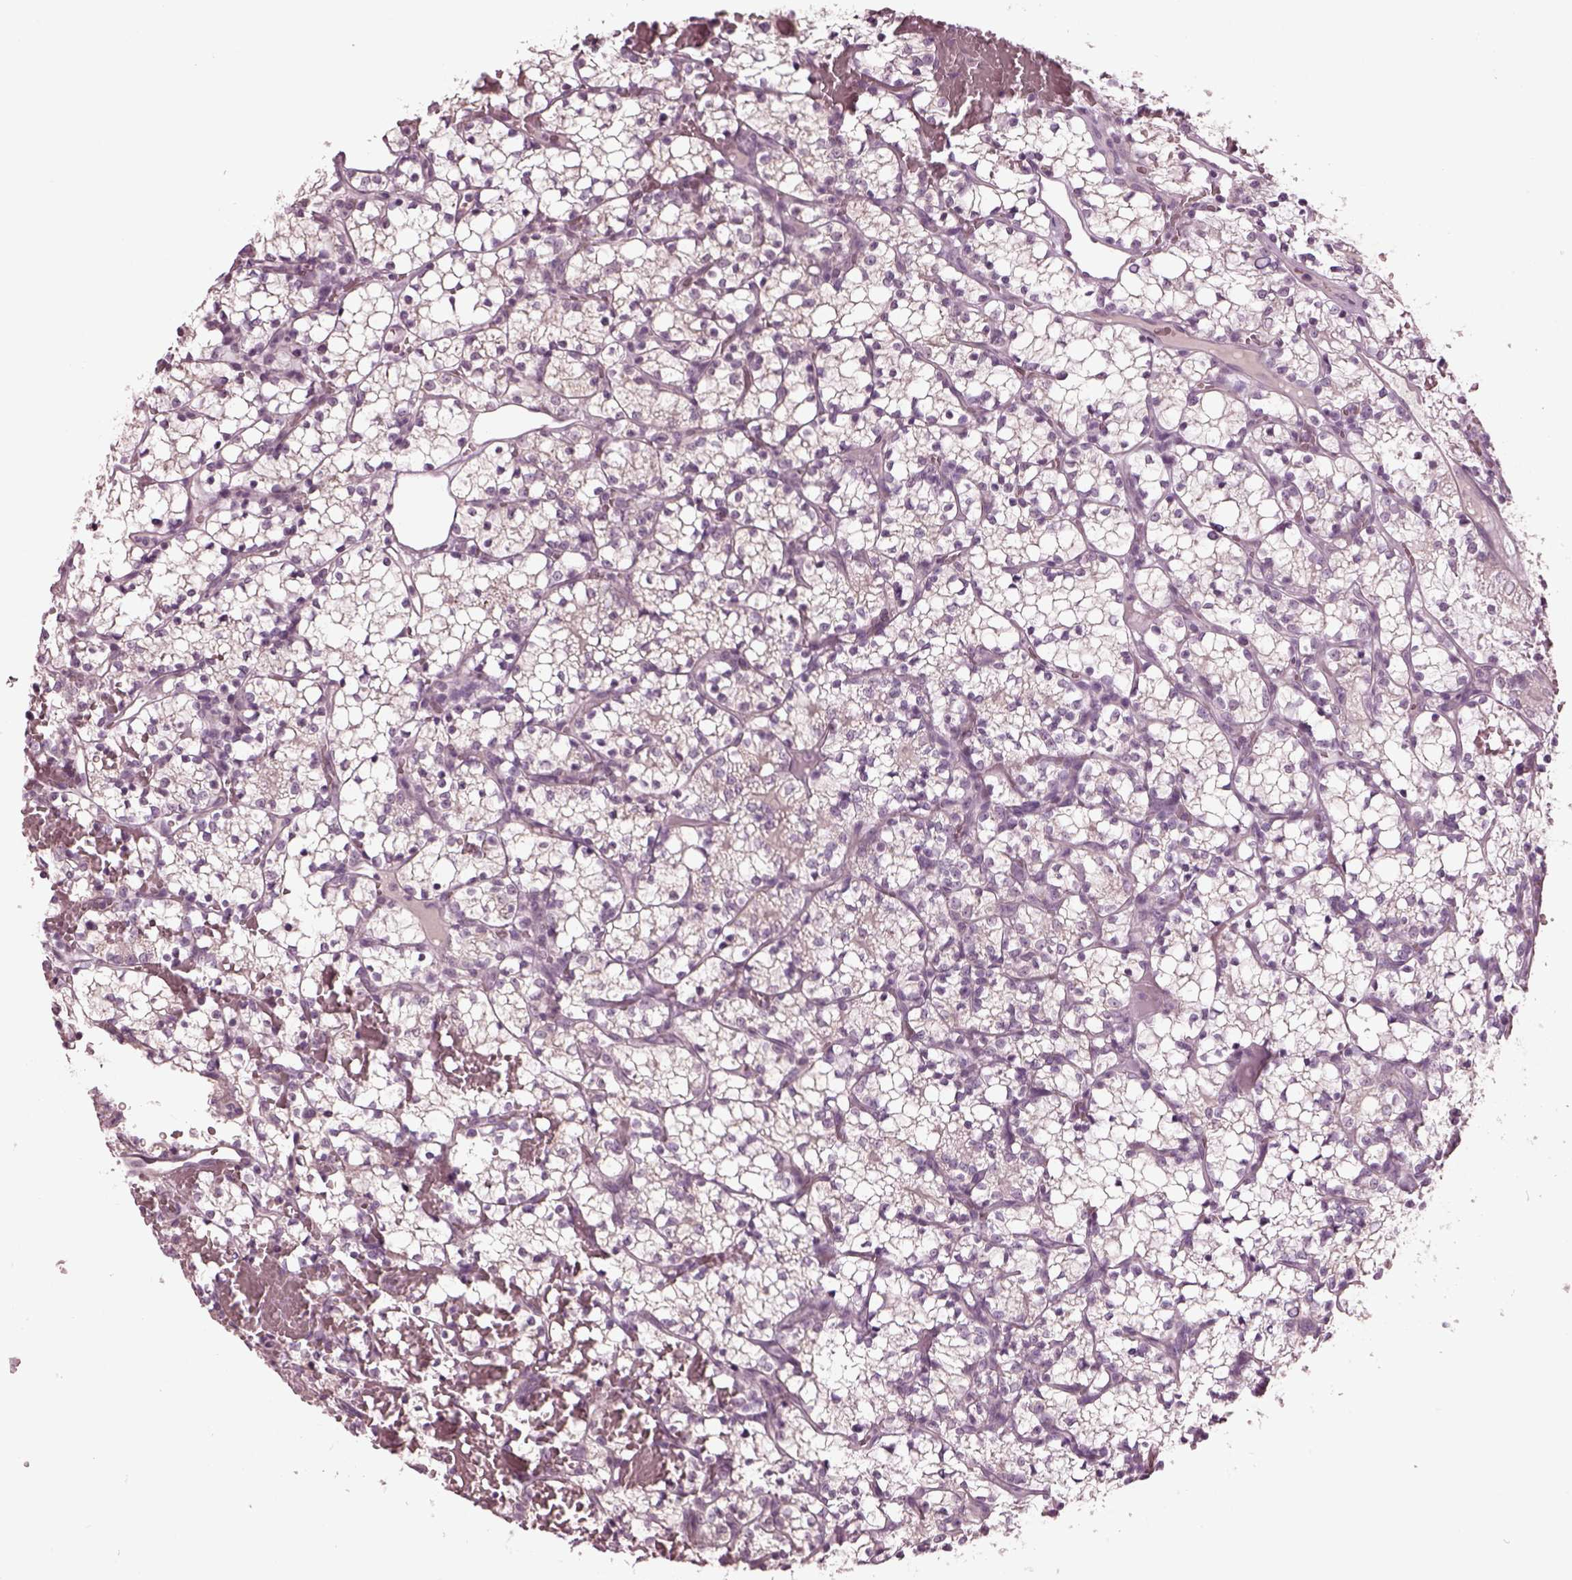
{"staining": {"intensity": "negative", "quantity": "none", "location": "none"}, "tissue": "renal cancer", "cell_type": "Tumor cells", "image_type": "cancer", "snomed": [{"axis": "morphology", "description": "Adenocarcinoma, NOS"}, {"axis": "topography", "description": "Kidney"}], "caption": "Renal cancer (adenocarcinoma) was stained to show a protein in brown. There is no significant positivity in tumor cells. (IHC, brightfield microscopy, high magnification).", "gene": "CLCN4", "patient": {"sex": "female", "age": 69}}